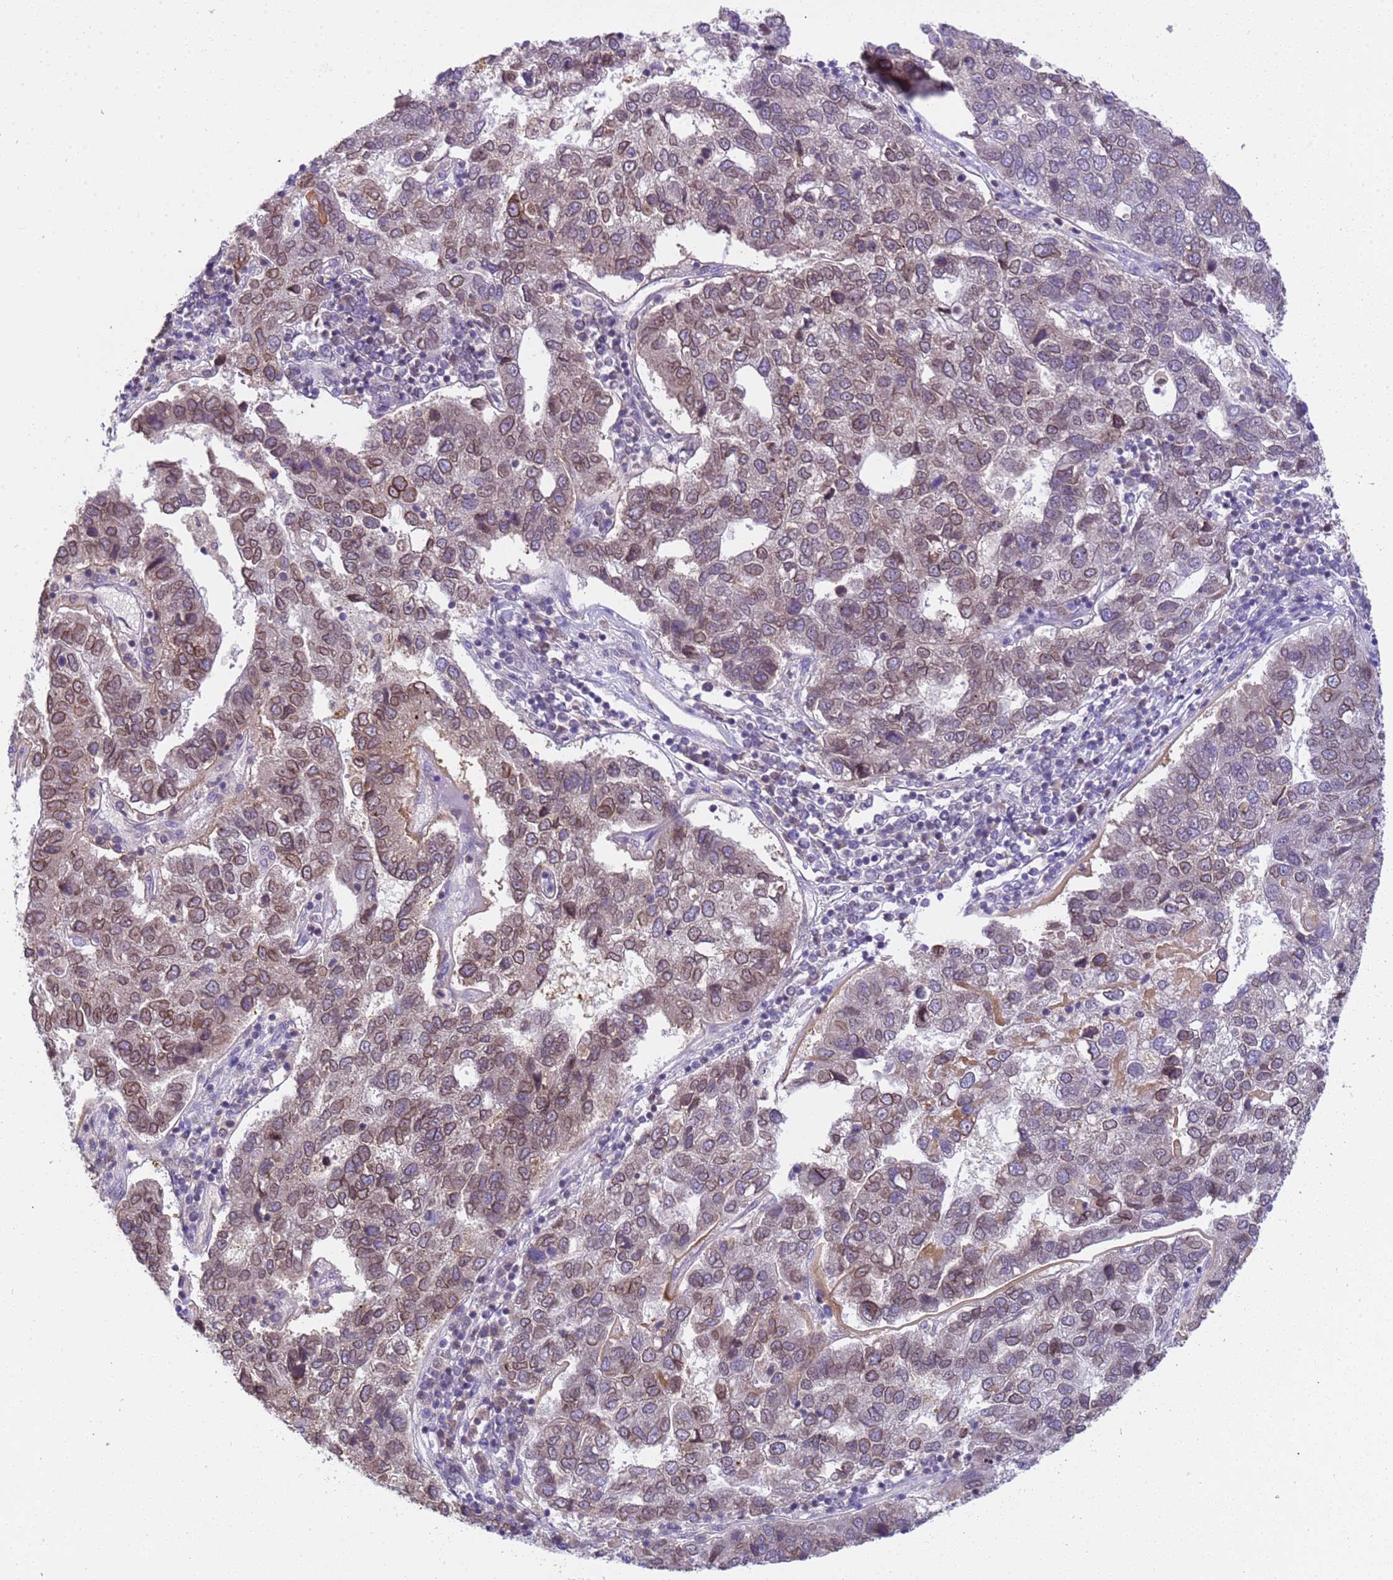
{"staining": {"intensity": "moderate", "quantity": "25%-75%", "location": "cytoplasmic/membranous,nuclear"}, "tissue": "pancreatic cancer", "cell_type": "Tumor cells", "image_type": "cancer", "snomed": [{"axis": "morphology", "description": "Adenocarcinoma, NOS"}, {"axis": "topography", "description": "Pancreas"}], "caption": "Immunohistochemistry photomicrograph of pancreatic adenocarcinoma stained for a protein (brown), which exhibits medium levels of moderate cytoplasmic/membranous and nuclear positivity in about 25%-75% of tumor cells.", "gene": "PLCXD3", "patient": {"sex": "female", "age": 61}}